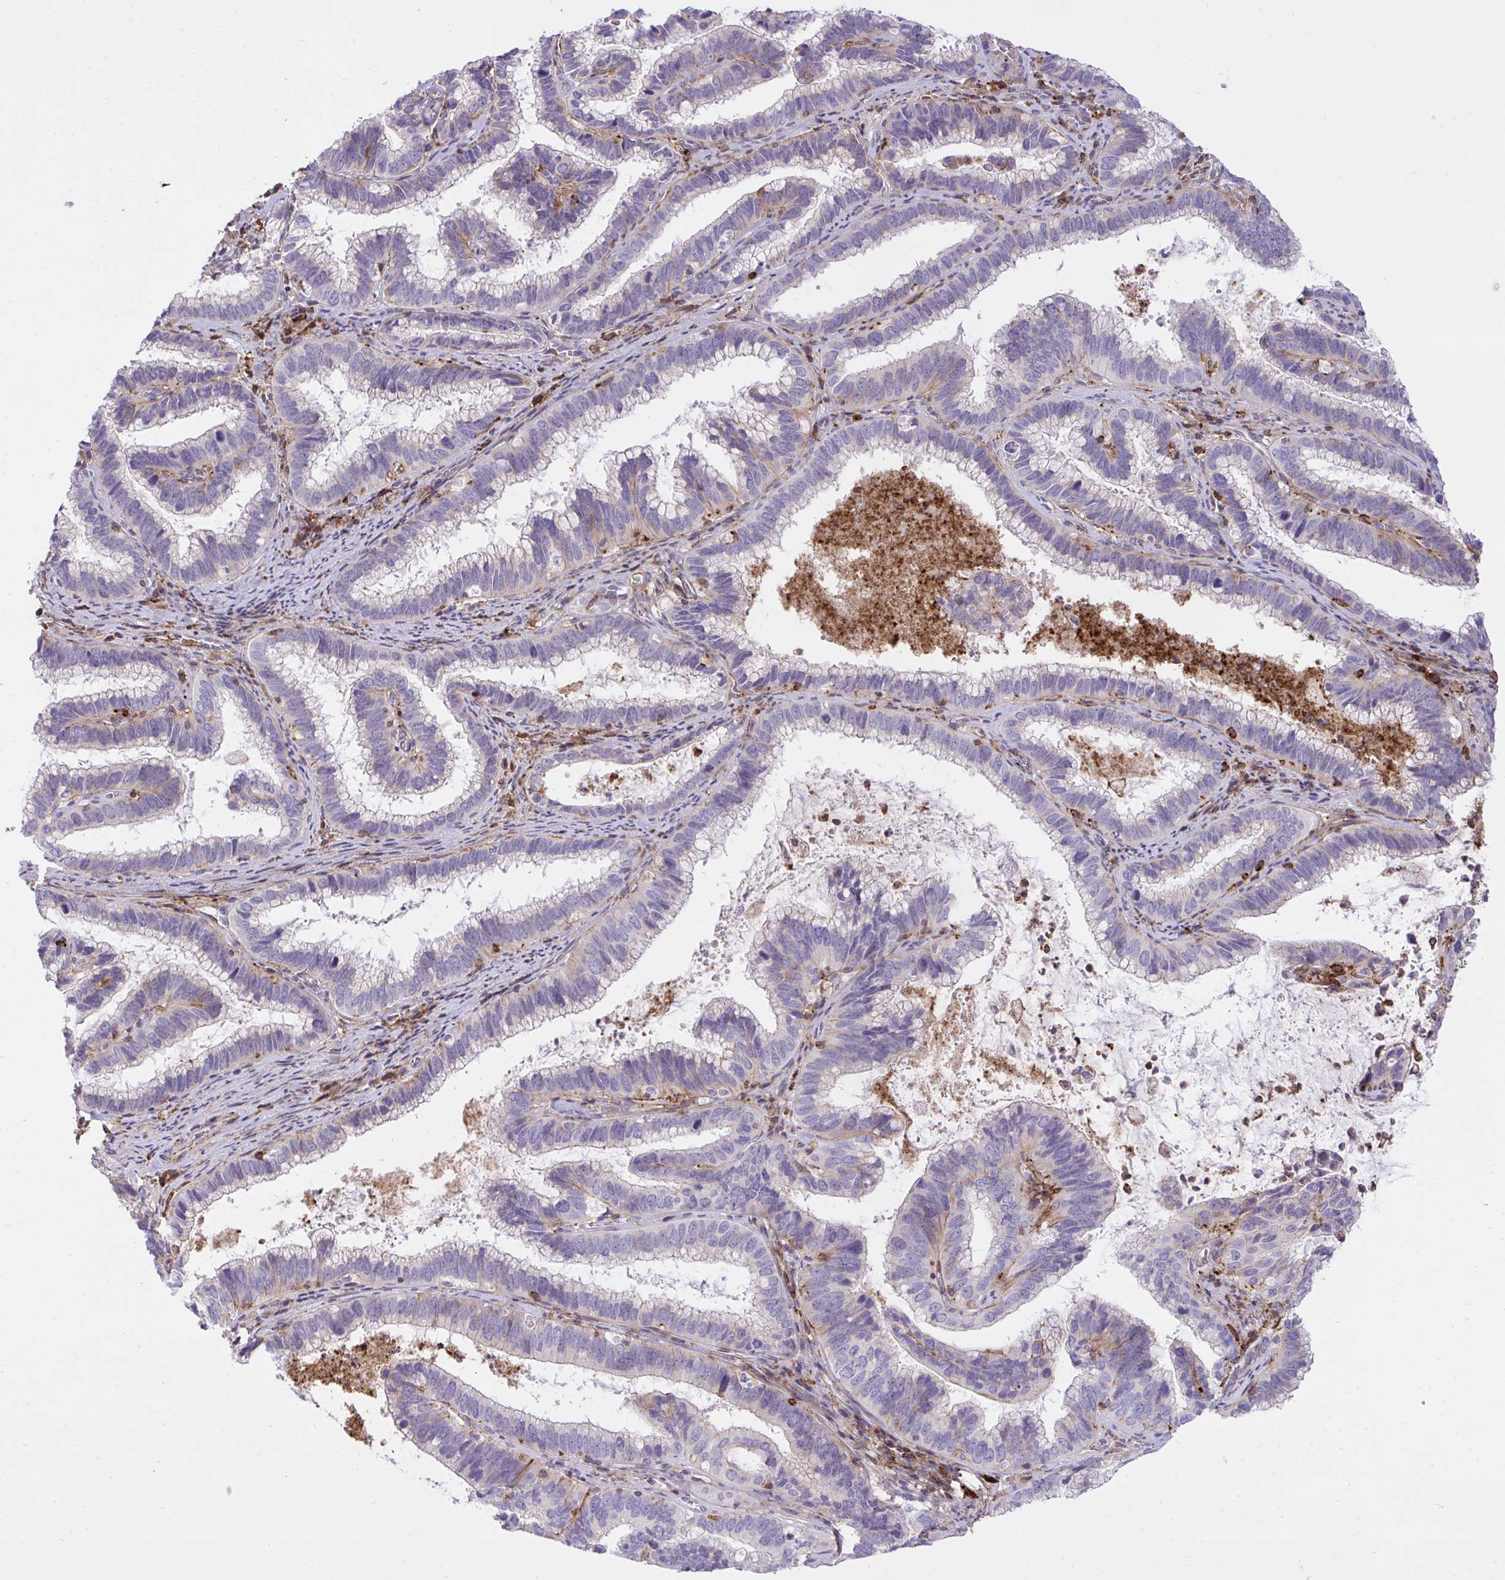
{"staining": {"intensity": "weak", "quantity": "<25%", "location": "cytoplasmic/membranous"}, "tissue": "cervical cancer", "cell_type": "Tumor cells", "image_type": "cancer", "snomed": [{"axis": "morphology", "description": "Adenocarcinoma, NOS"}, {"axis": "topography", "description": "Cervix"}], "caption": "A micrograph of adenocarcinoma (cervical) stained for a protein displays no brown staining in tumor cells.", "gene": "ERI1", "patient": {"sex": "female", "age": 61}}